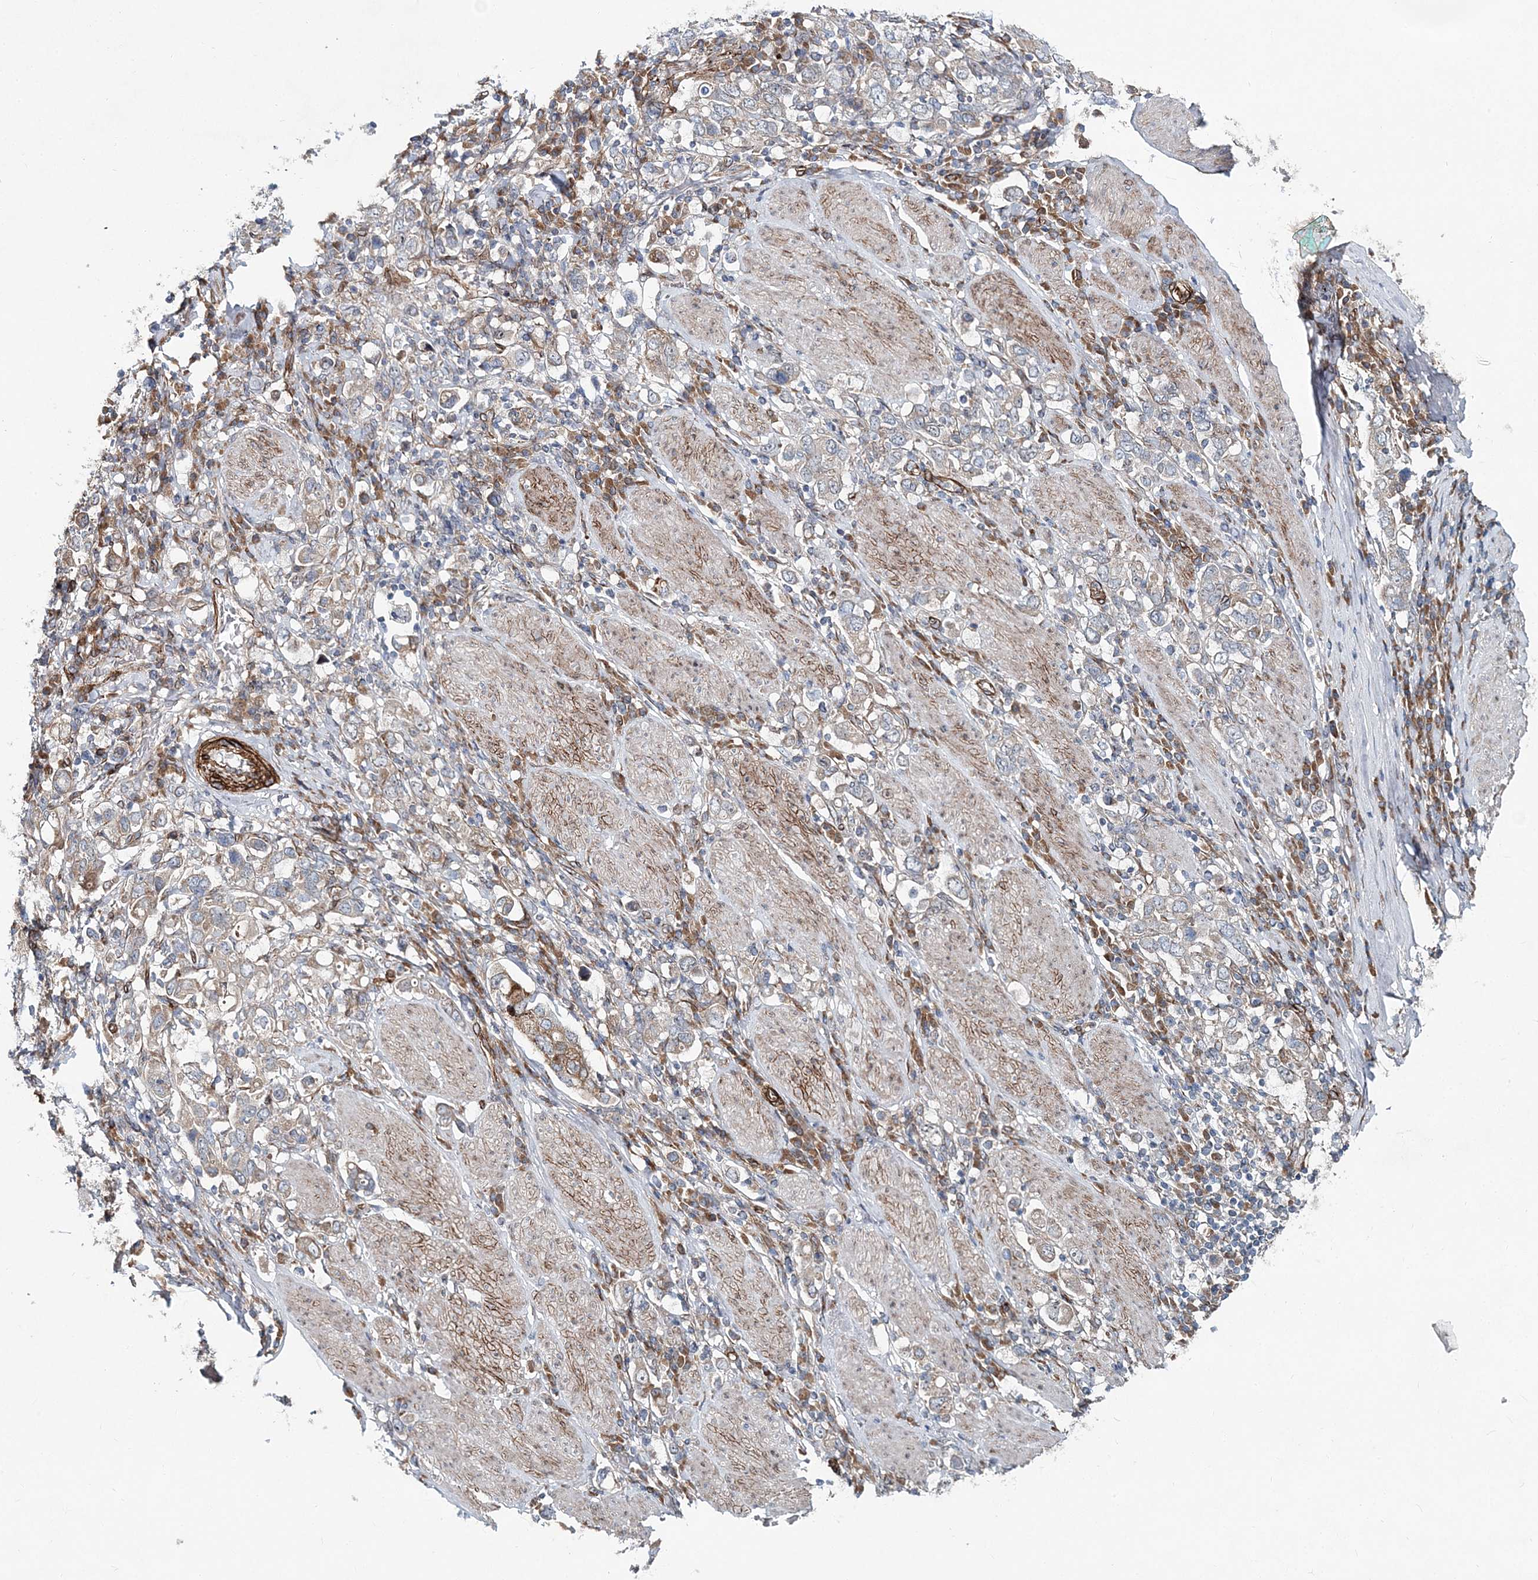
{"staining": {"intensity": "weak", "quantity": "<25%", "location": "cytoplasmic/membranous"}, "tissue": "stomach cancer", "cell_type": "Tumor cells", "image_type": "cancer", "snomed": [{"axis": "morphology", "description": "Adenocarcinoma, NOS"}, {"axis": "topography", "description": "Stomach, upper"}], "caption": "Adenocarcinoma (stomach) stained for a protein using immunohistochemistry reveals no staining tumor cells.", "gene": "NBAS", "patient": {"sex": "male", "age": 62}}